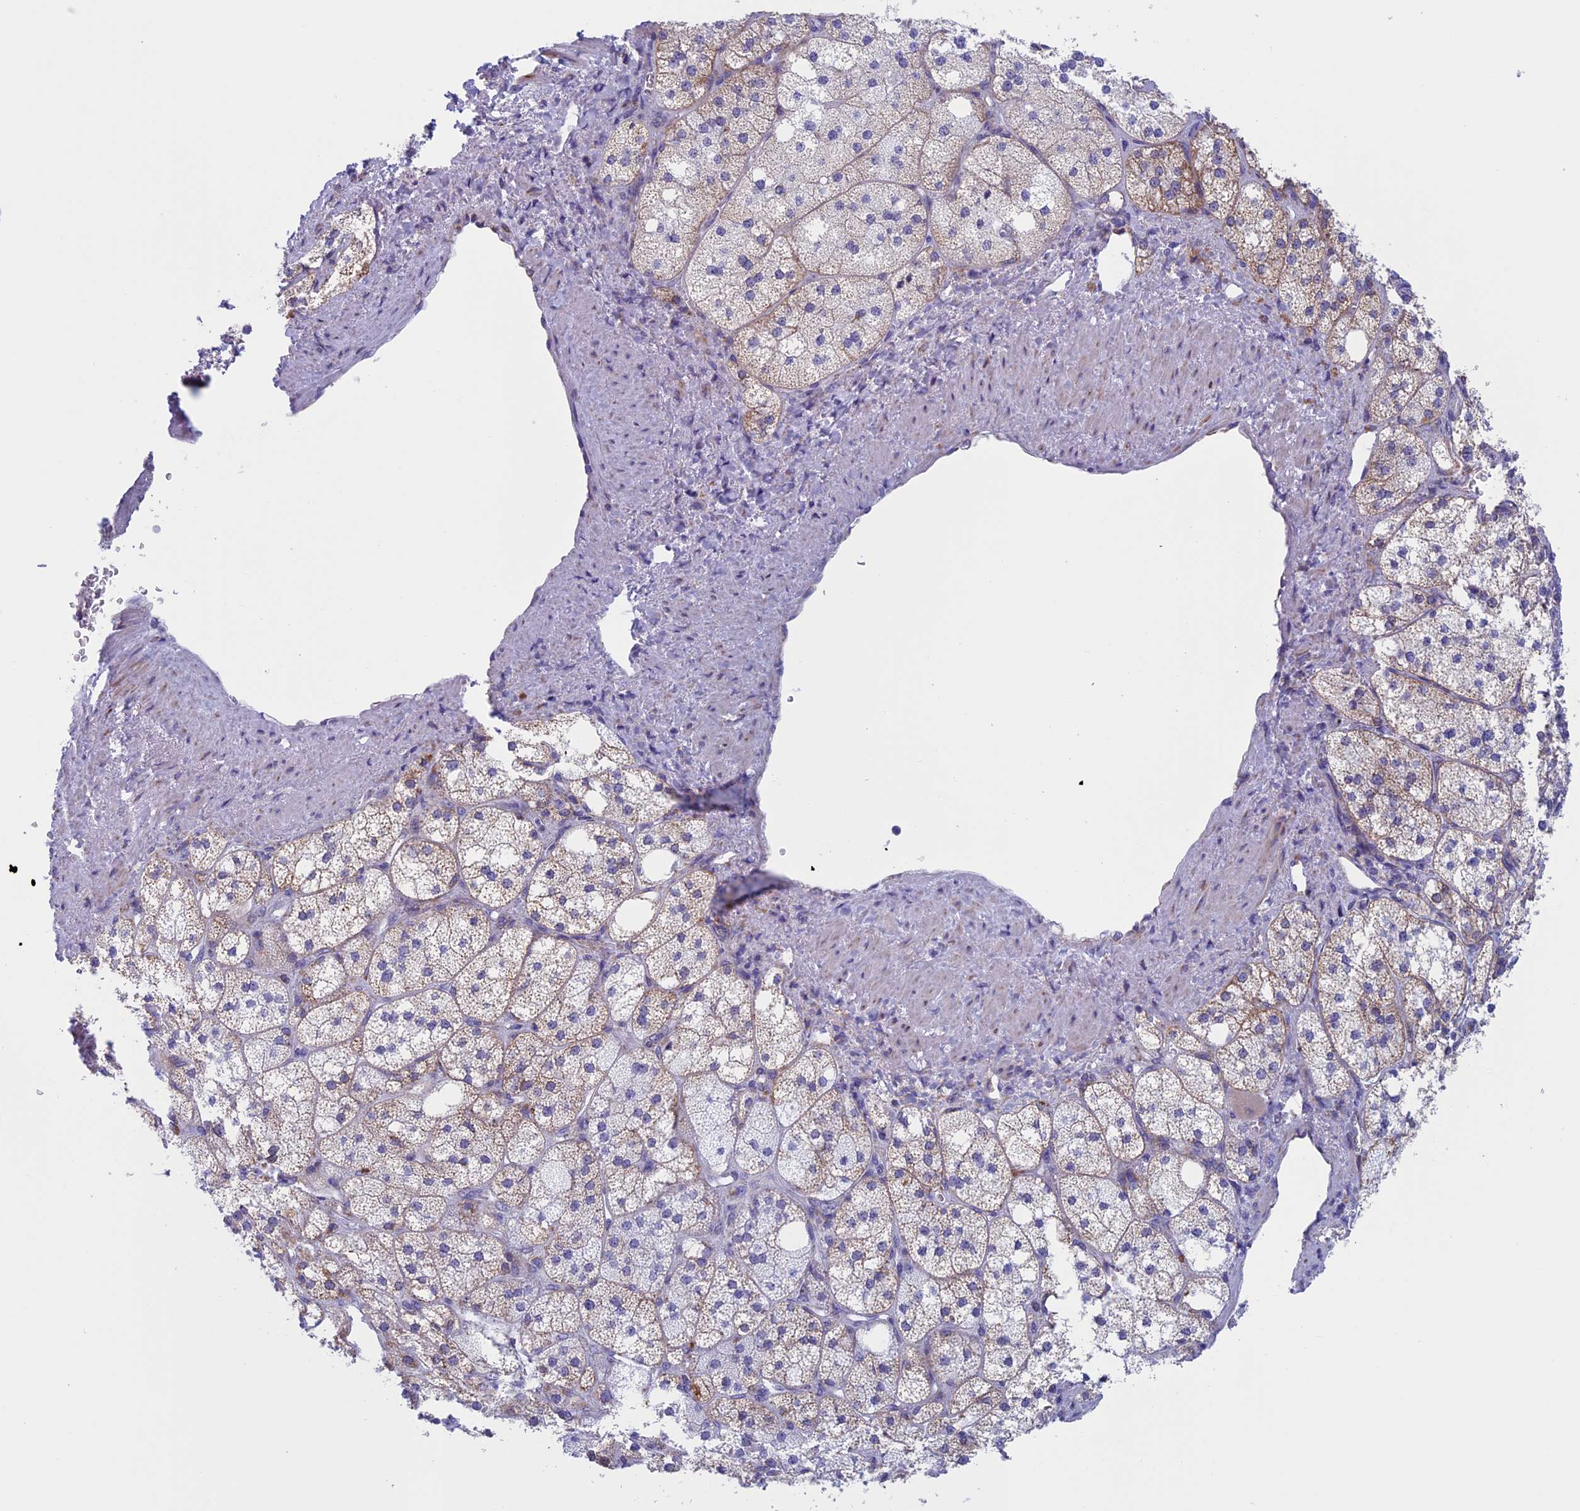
{"staining": {"intensity": "weak", "quantity": "25%-75%", "location": "cytoplasmic/membranous"}, "tissue": "adrenal gland", "cell_type": "Glandular cells", "image_type": "normal", "snomed": [{"axis": "morphology", "description": "Normal tissue, NOS"}, {"axis": "topography", "description": "Adrenal gland"}], "caption": "Weak cytoplasmic/membranous protein staining is seen in approximately 25%-75% of glandular cells in adrenal gland. (DAB = brown stain, brightfield microscopy at high magnification).", "gene": "NDUFB9", "patient": {"sex": "male", "age": 61}}